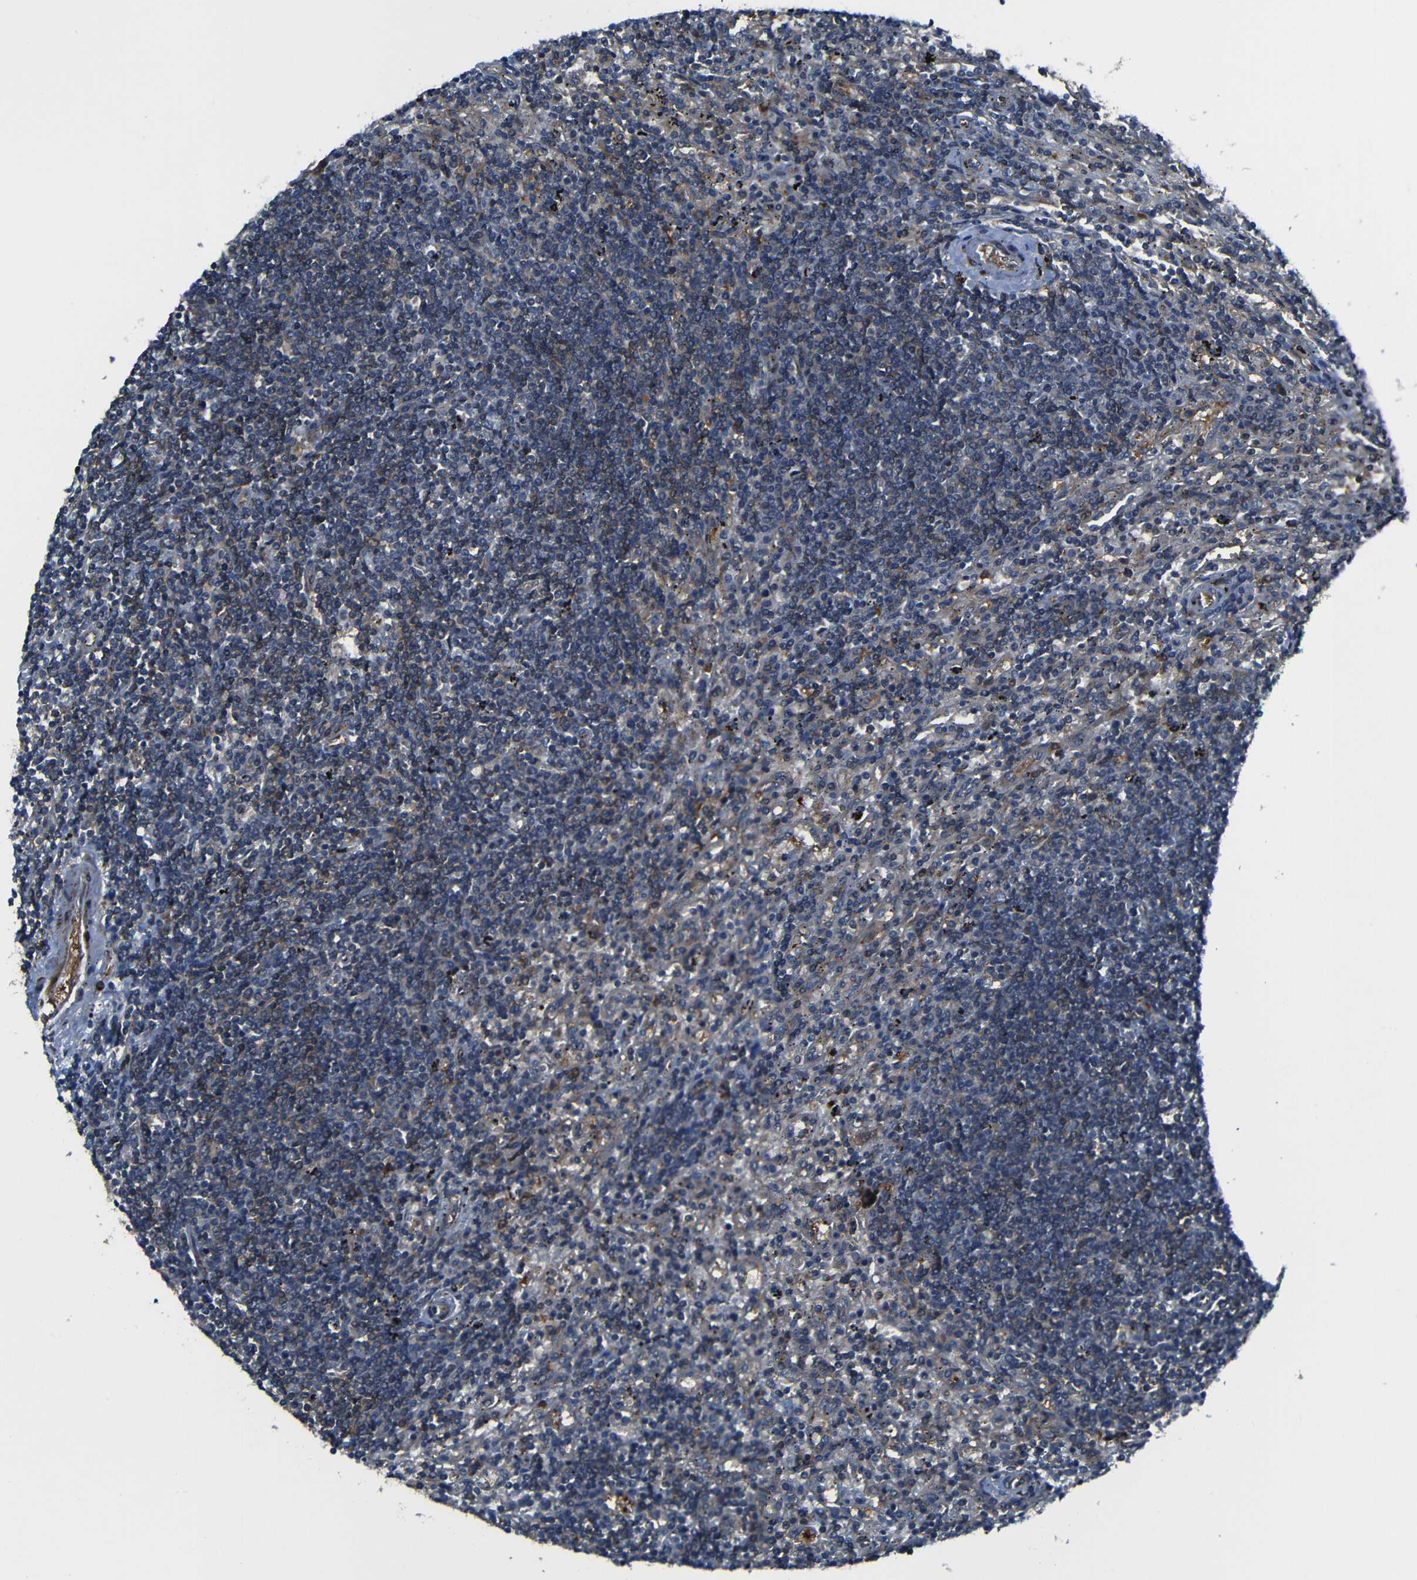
{"staining": {"intensity": "weak", "quantity": "<25%", "location": "cytoplasmic/membranous"}, "tissue": "lymphoma", "cell_type": "Tumor cells", "image_type": "cancer", "snomed": [{"axis": "morphology", "description": "Malignant lymphoma, non-Hodgkin's type, Low grade"}, {"axis": "topography", "description": "Spleen"}], "caption": "Human lymphoma stained for a protein using immunohistochemistry displays no staining in tumor cells.", "gene": "KIAA0513", "patient": {"sex": "male", "age": 76}}